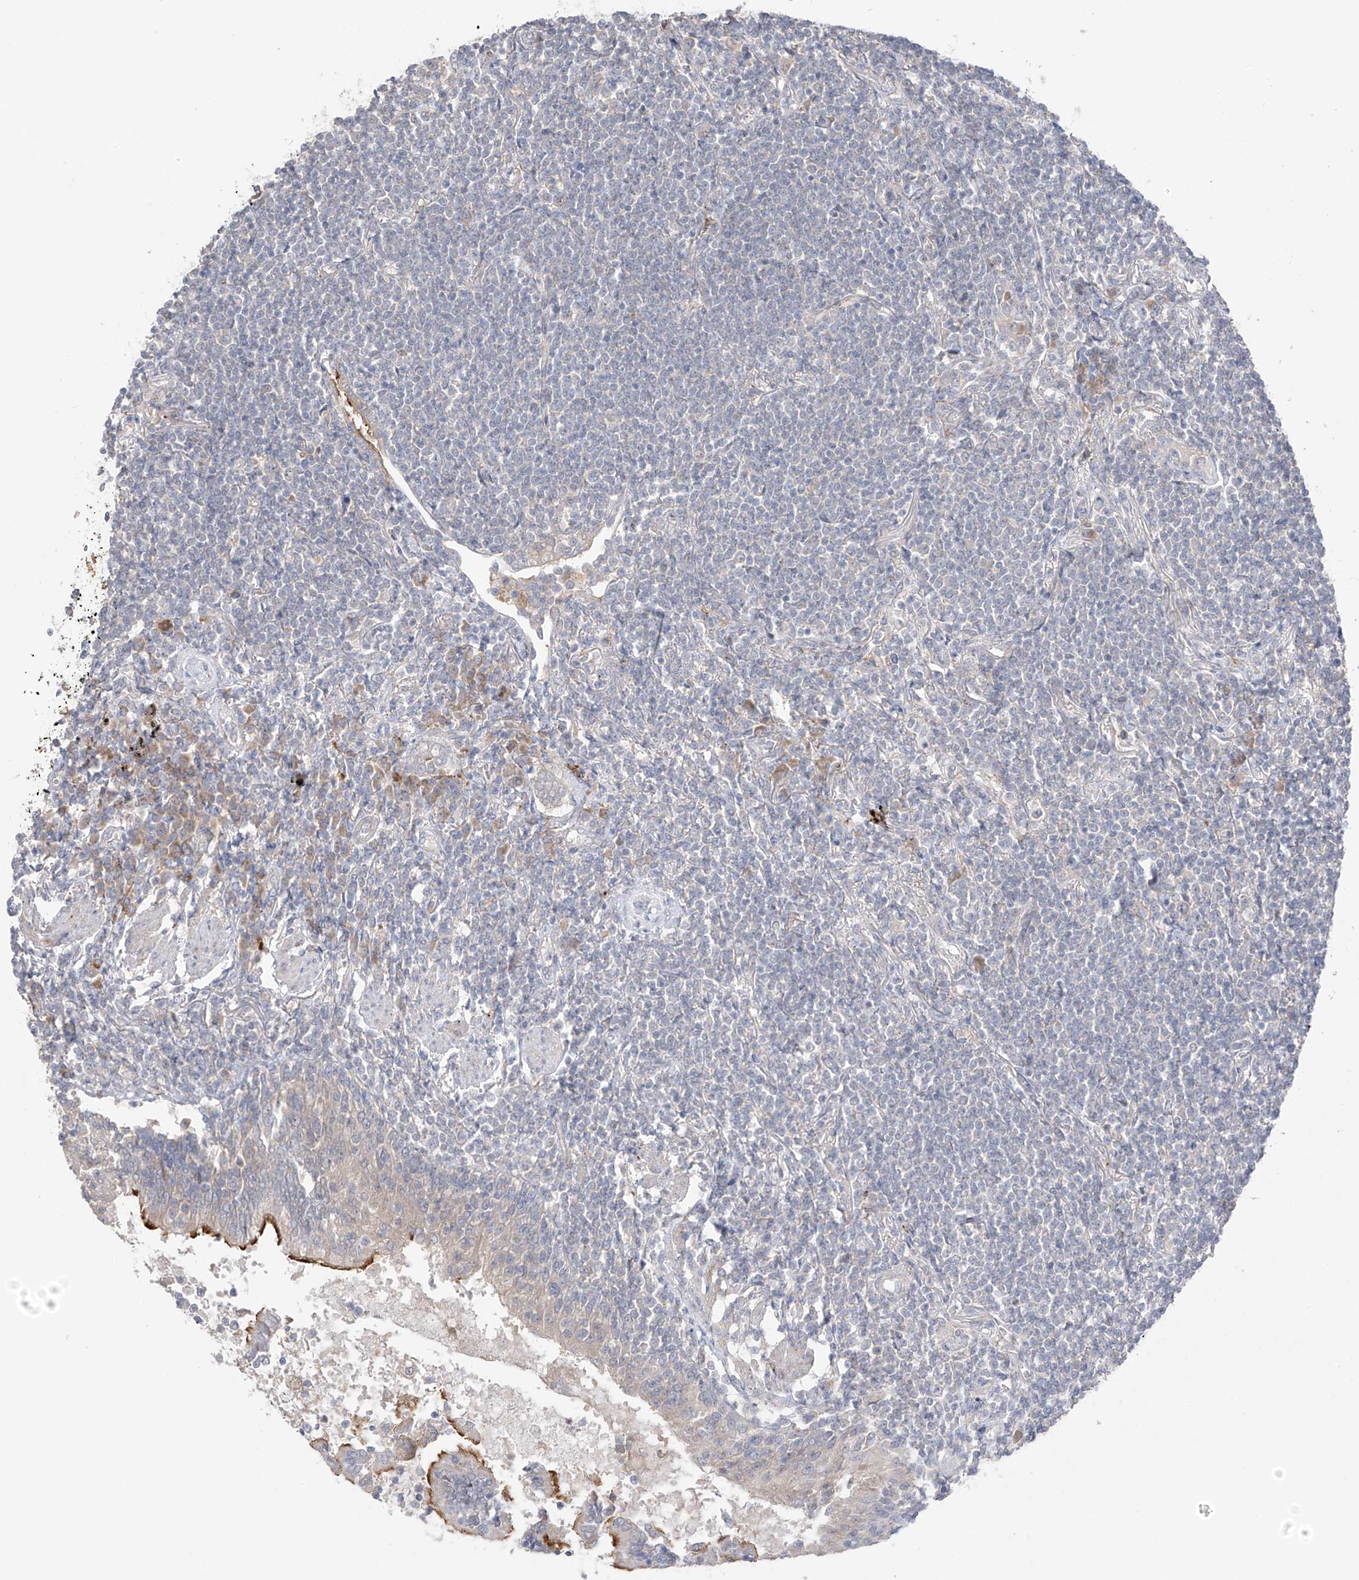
{"staining": {"intensity": "negative", "quantity": "none", "location": "none"}, "tissue": "lymphoma", "cell_type": "Tumor cells", "image_type": "cancer", "snomed": [{"axis": "morphology", "description": "Malignant lymphoma, non-Hodgkin's type, Low grade"}, {"axis": "topography", "description": "Lung"}], "caption": "DAB (3,3'-diaminobenzidine) immunohistochemical staining of malignant lymphoma, non-Hodgkin's type (low-grade) reveals no significant staining in tumor cells. (IHC, brightfield microscopy, high magnification).", "gene": "NALCN", "patient": {"sex": "female", "age": 71}}